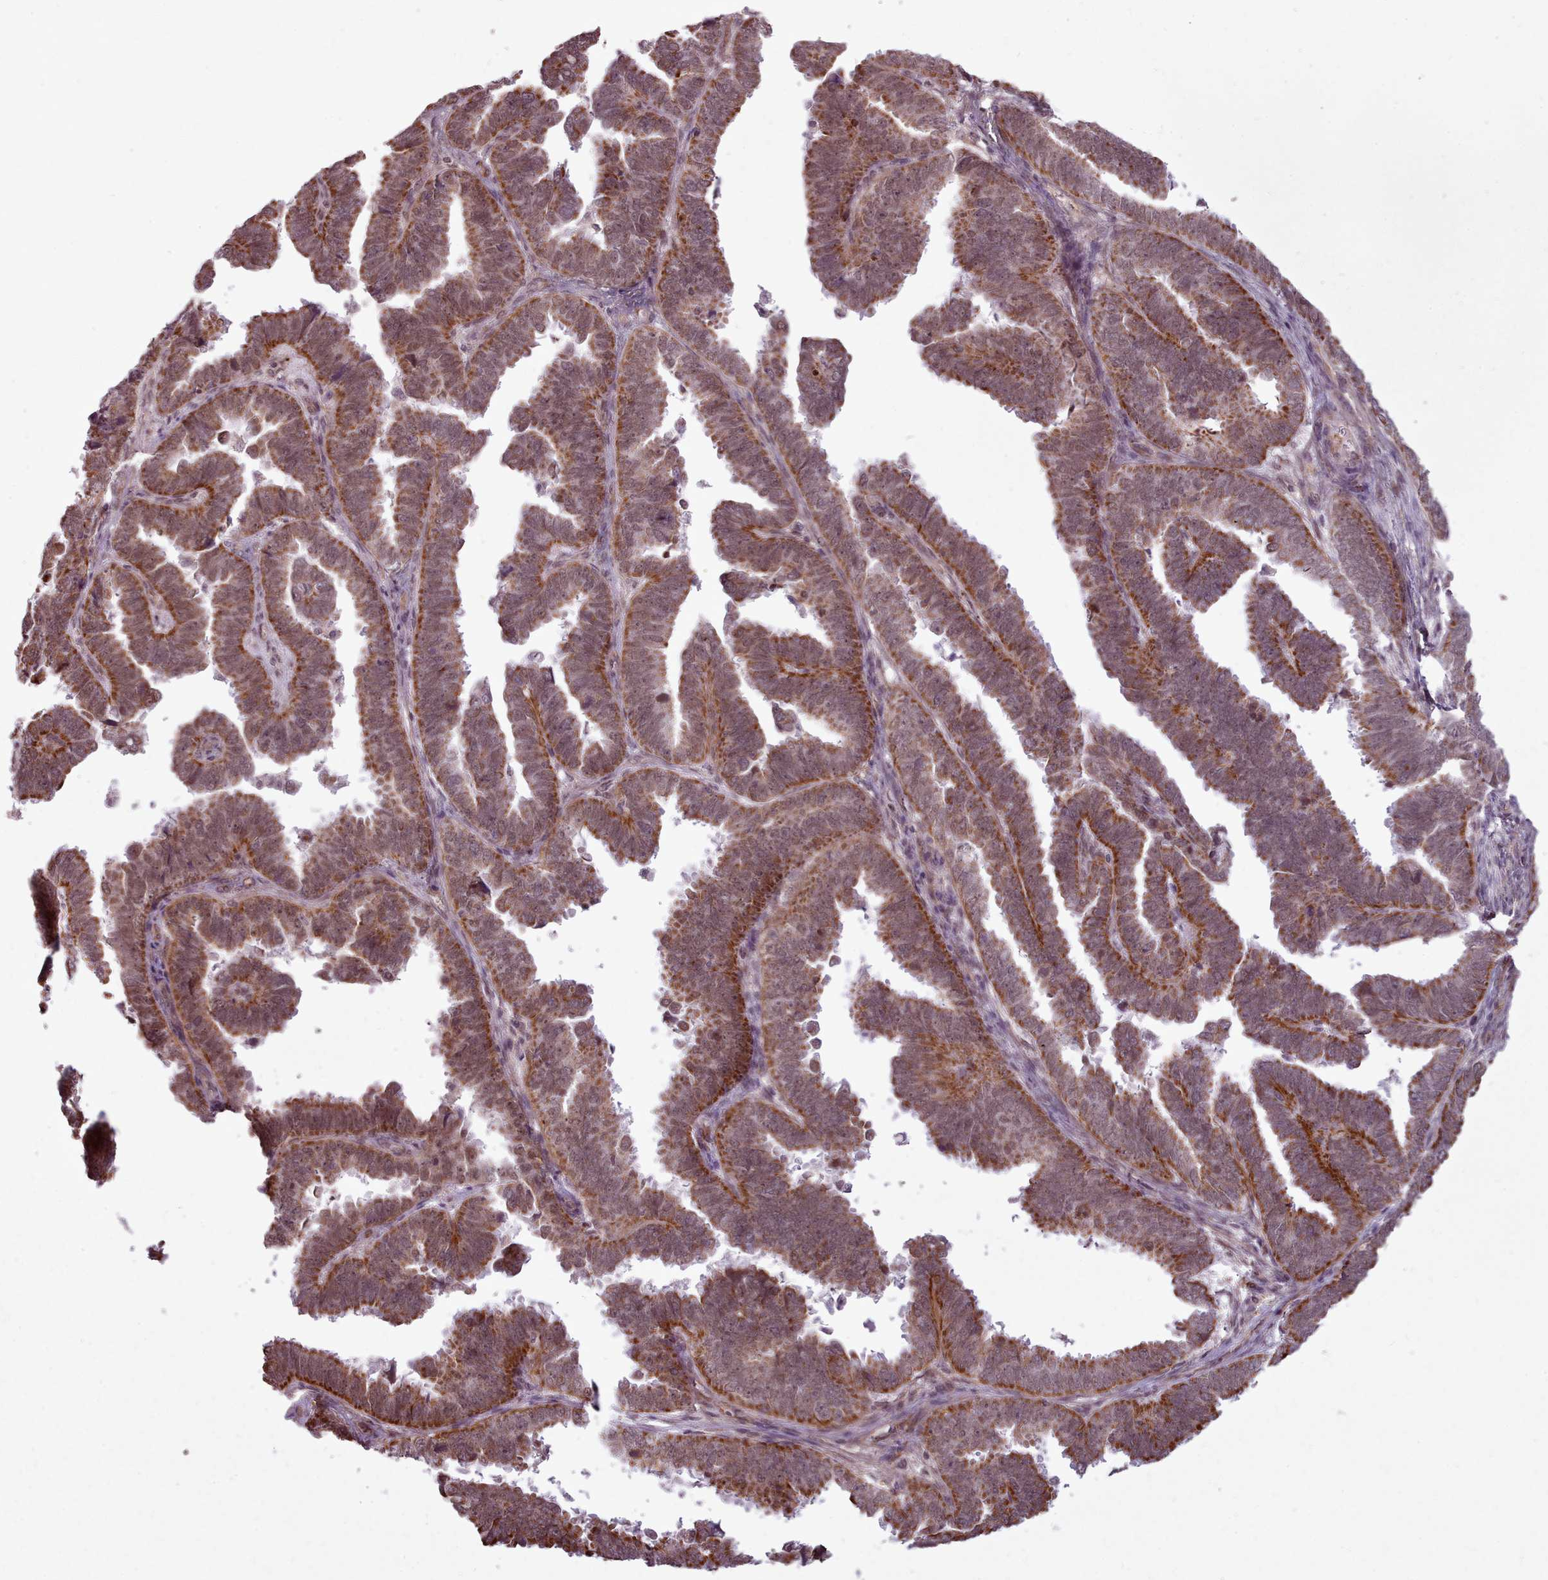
{"staining": {"intensity": "moderate", "quantity": ">75%", "location": "cytoplasmic/membranous"}, "tissue": "endometrial cancer", "cell_type": "Tumor cells", "image_type": "cancer", "snomed": [{"axis": "morphology", "description": "Adenocarcinoma, NOS"}, {"axis": "topography", "description": "Endometrium"}], "caption": "An image showing moderate cytoplasmic/membranous expression in approximately >75% of tumor cells in adenocarcinoma (endometrial), as visualized by brown immunohistochemical staining.", "gene": "ZMYM4", "patient": {"sex": "female", "age": 75}}